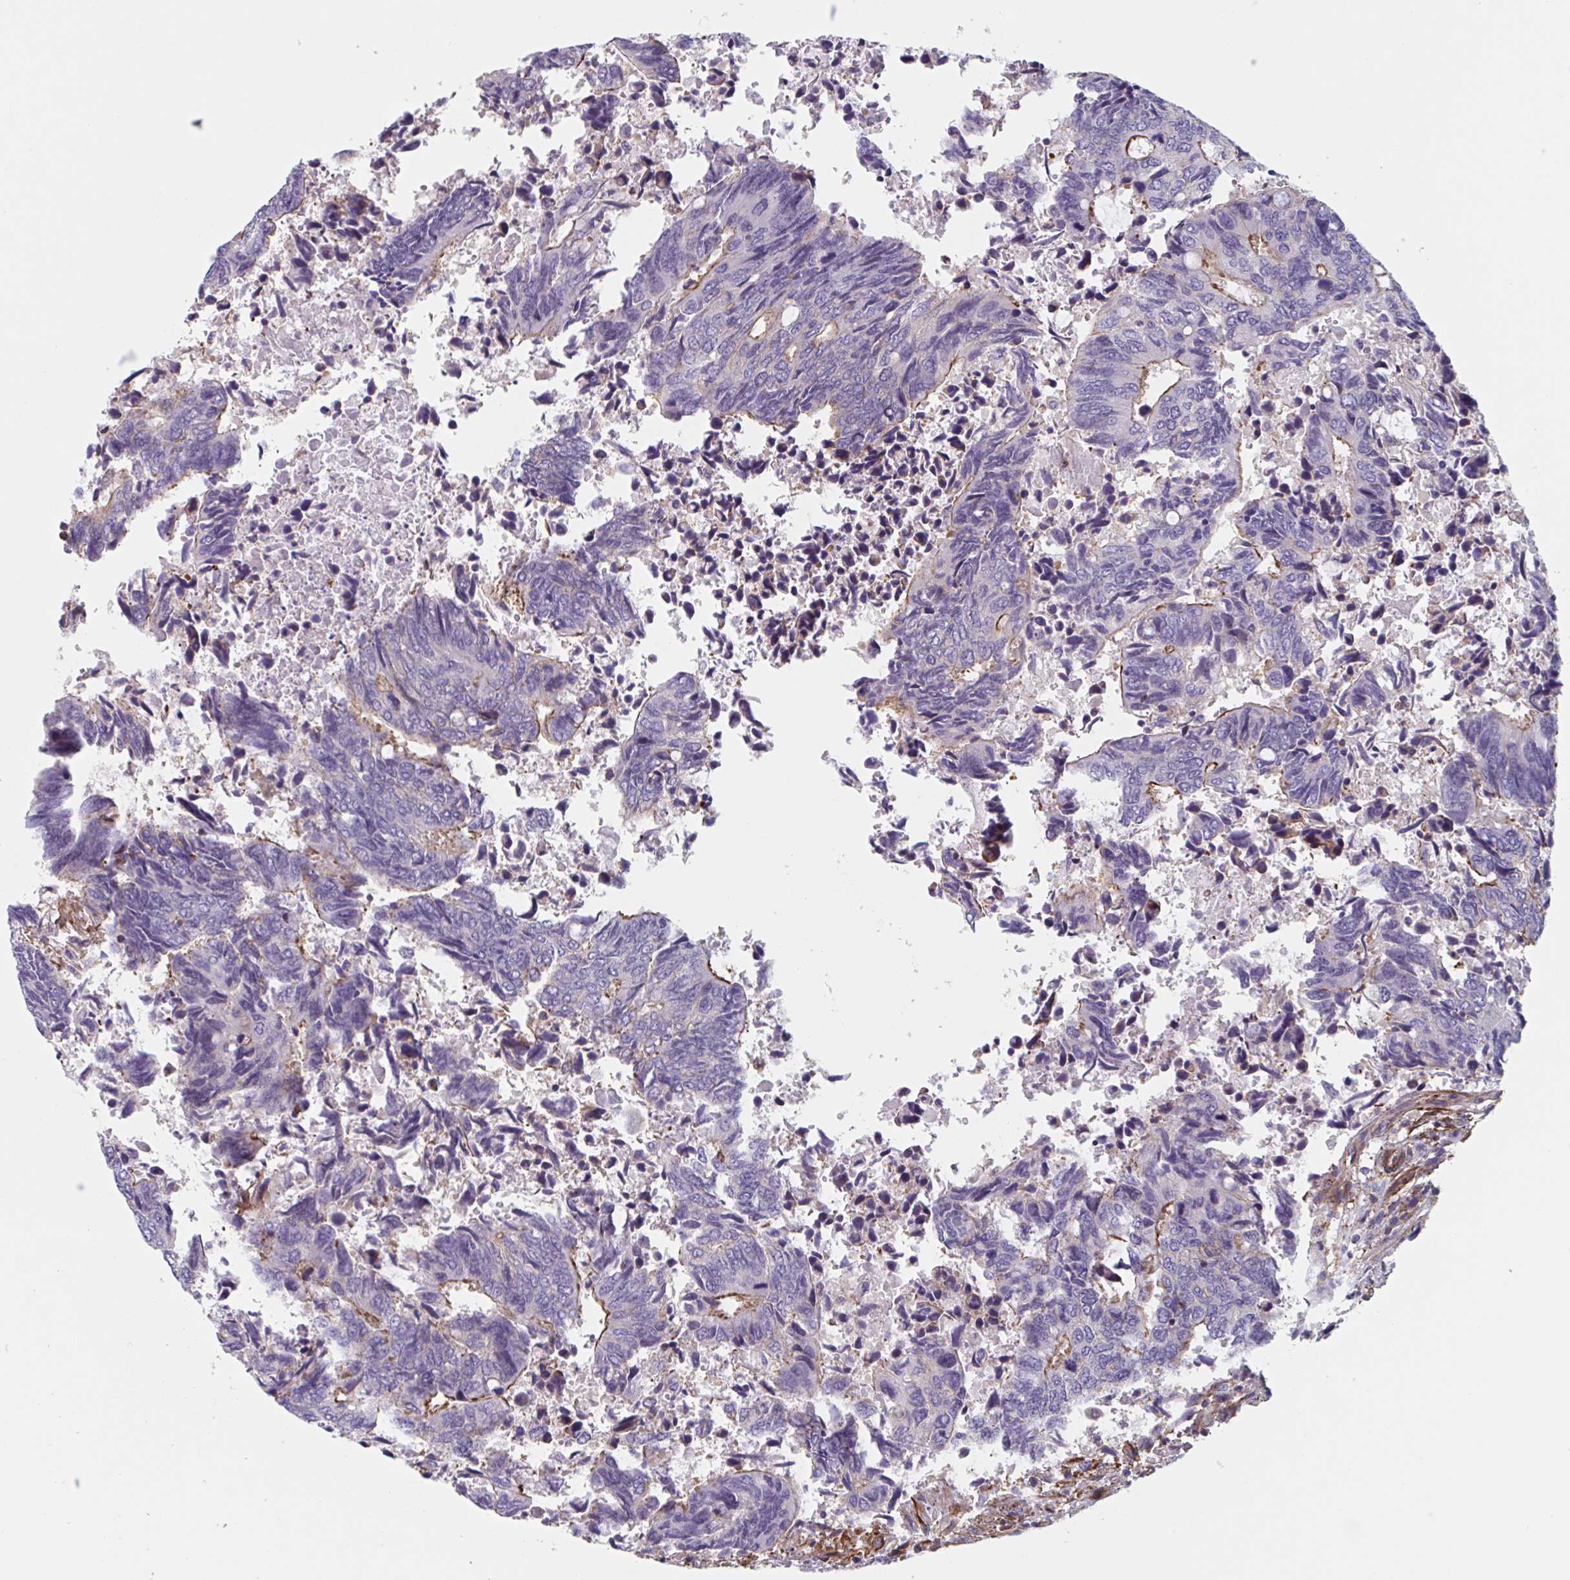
{"staining": {"intensity": "moderate", "quantity": "<25%", "location": "cytoplasmic/membranous"}, "tissue": "colorectal cancer", "cell_type": "Tumor cells", "image_type": "cancer", "snomed": [{"axis": "morphology", "description": "Adenocarcinoma, NOS"}, {"axis": "topography", "description": "Colon"}], "caption": "Immunohistochemistry (IHC) staining of colorectal cancer, which shows low levels of moderate cytoplasmic/membranous expression in about <25% of tumor cells indicating moderate cytoplasmic/membranous protein positivity. The staining was performed using DAB (3,3'-diaminobenzidine) (brown) for protein detection and nuclei were counterstained in hematoxylin (blue).", "gene": "SHISA7", "patient": {"sex": "male", "age": 87}}